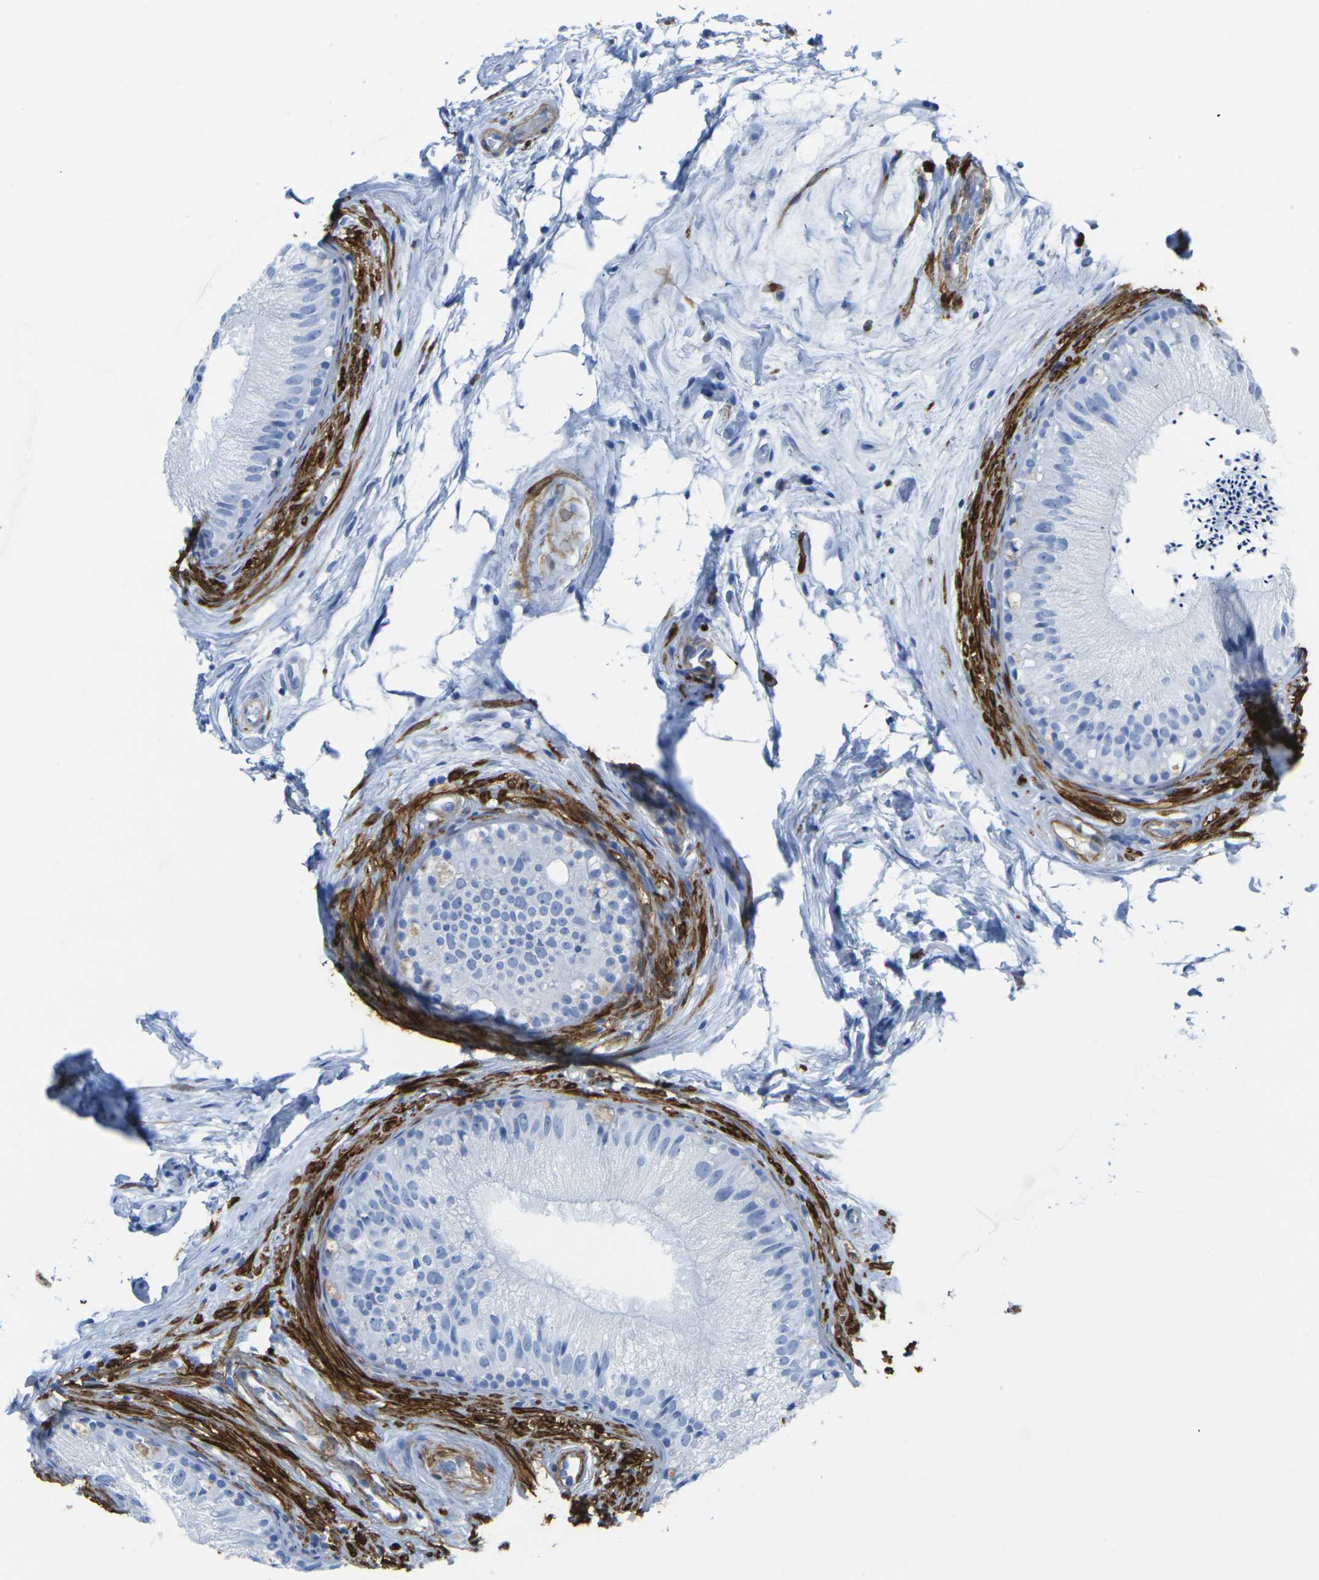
{"staining": {"intensity": "negative", "quantity": "none", "location": "none"}, "tissue": "epididymis", "cell_type": "Glandular cells", "image_type": "normal", "snomed": [{"axis": "morphology", "description": "Normal tissue, NOS"}, {"axis": "topography", "description": "Epididymis"}], "caption": "Immunohistochemical staining of normal human epididymis exhibits no significant expression in glandular cells. The staining is performed using DAB brown chromogen with nuclei counter-stained in using hematoxylin.", "gene": "CNN1", "patient": {"sex": "male", "age": 56}}